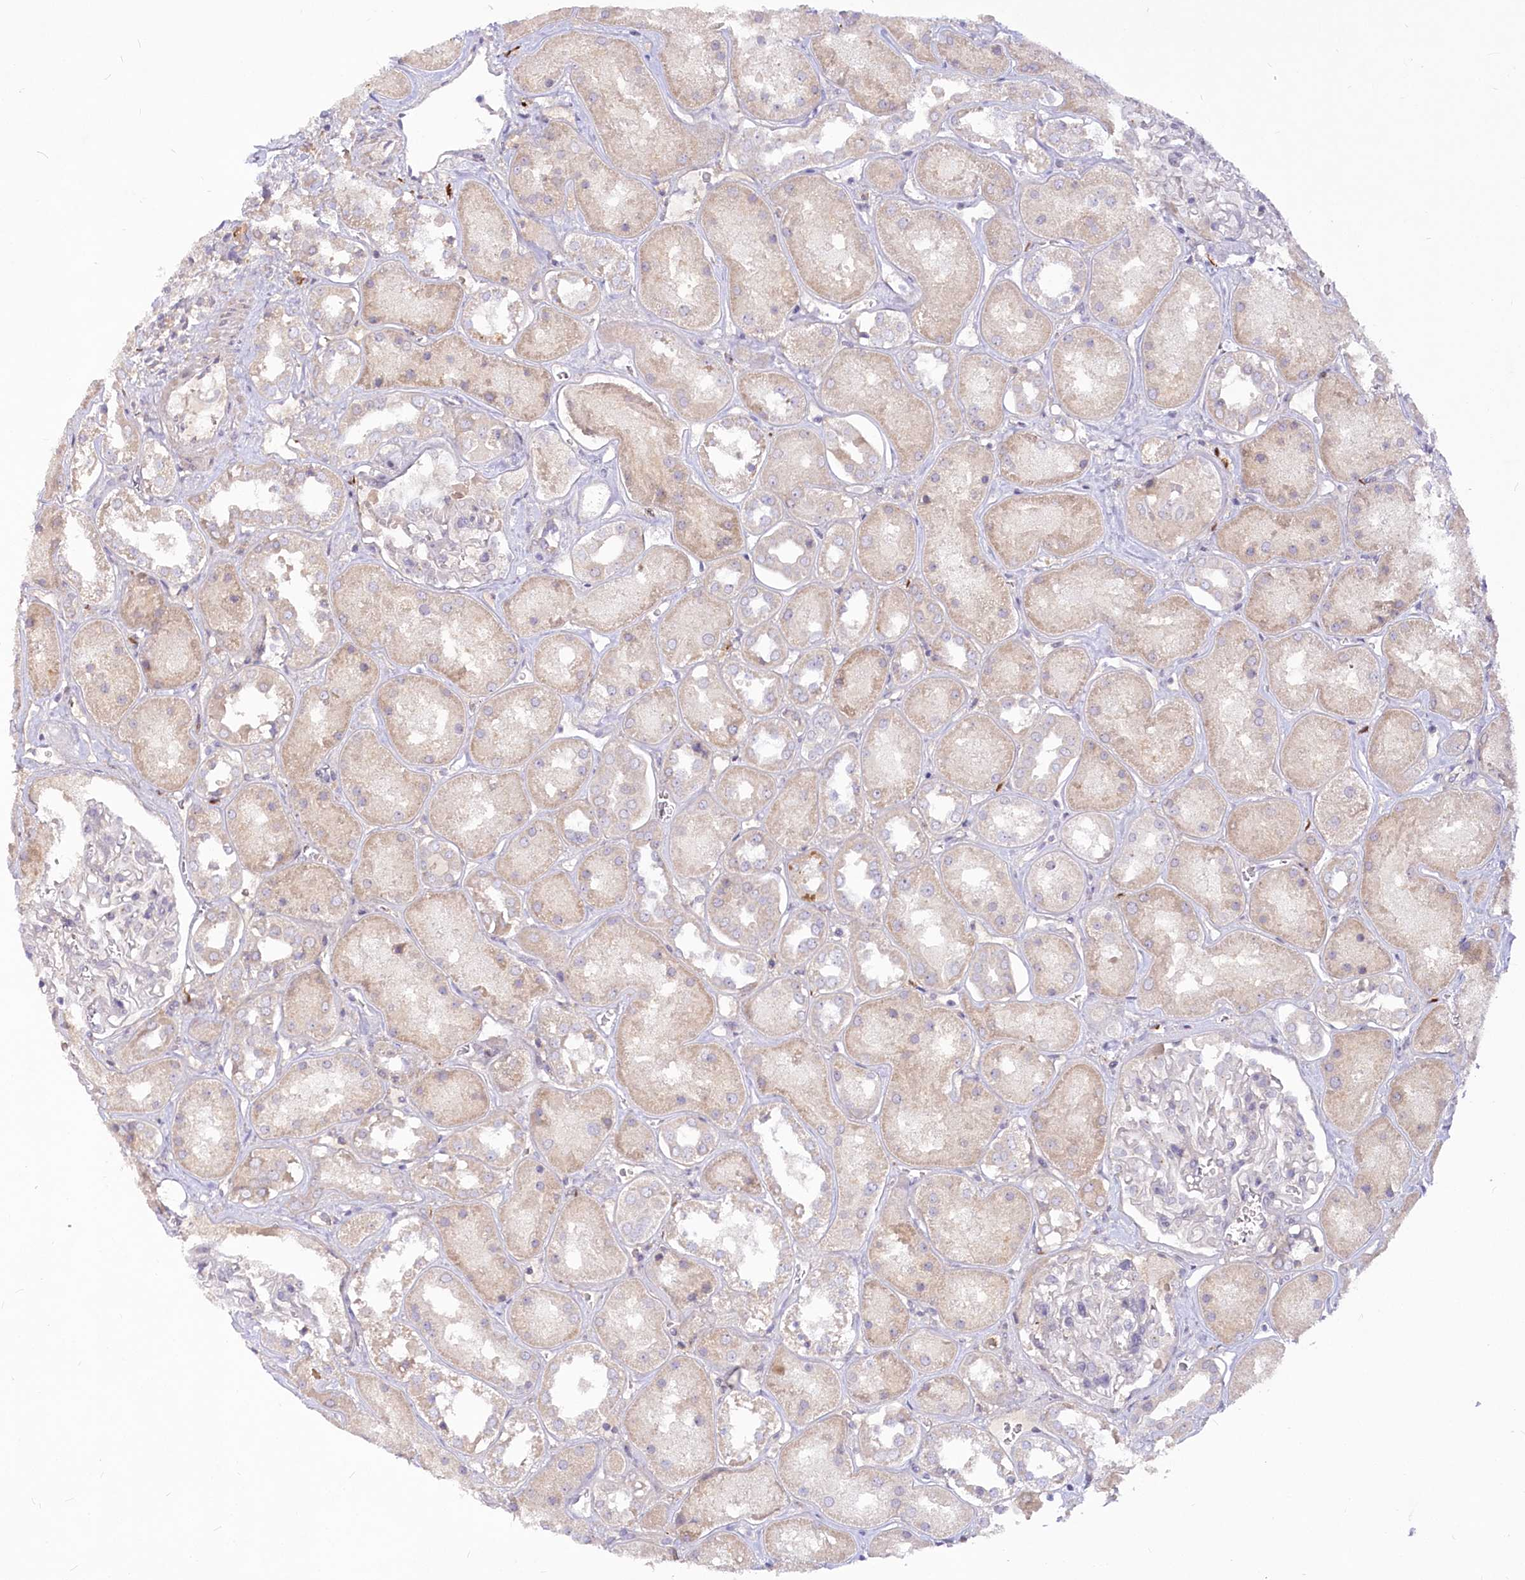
{"staining": {"intensity": "negative", "quantity": "none", "location": "none"}, "tissue": "kidney", "cell_type": "Cells in glomeruli", "image_type": "normal", "snomed": [{"axis": "morphology", "description": "Normal tissue, NOS"}, {"axis": "topography", "description": "Kidney"}], "caption": "Immunohistochemistry of normal kidney exhibits no staining in cells in glomeruli. (DAB (3,3'-diaminobenzidine) immunohistochemistry with hematoxylin counter stain).", "gene": "EFHC2", "patient": {"sex": "male", "age": 70}}